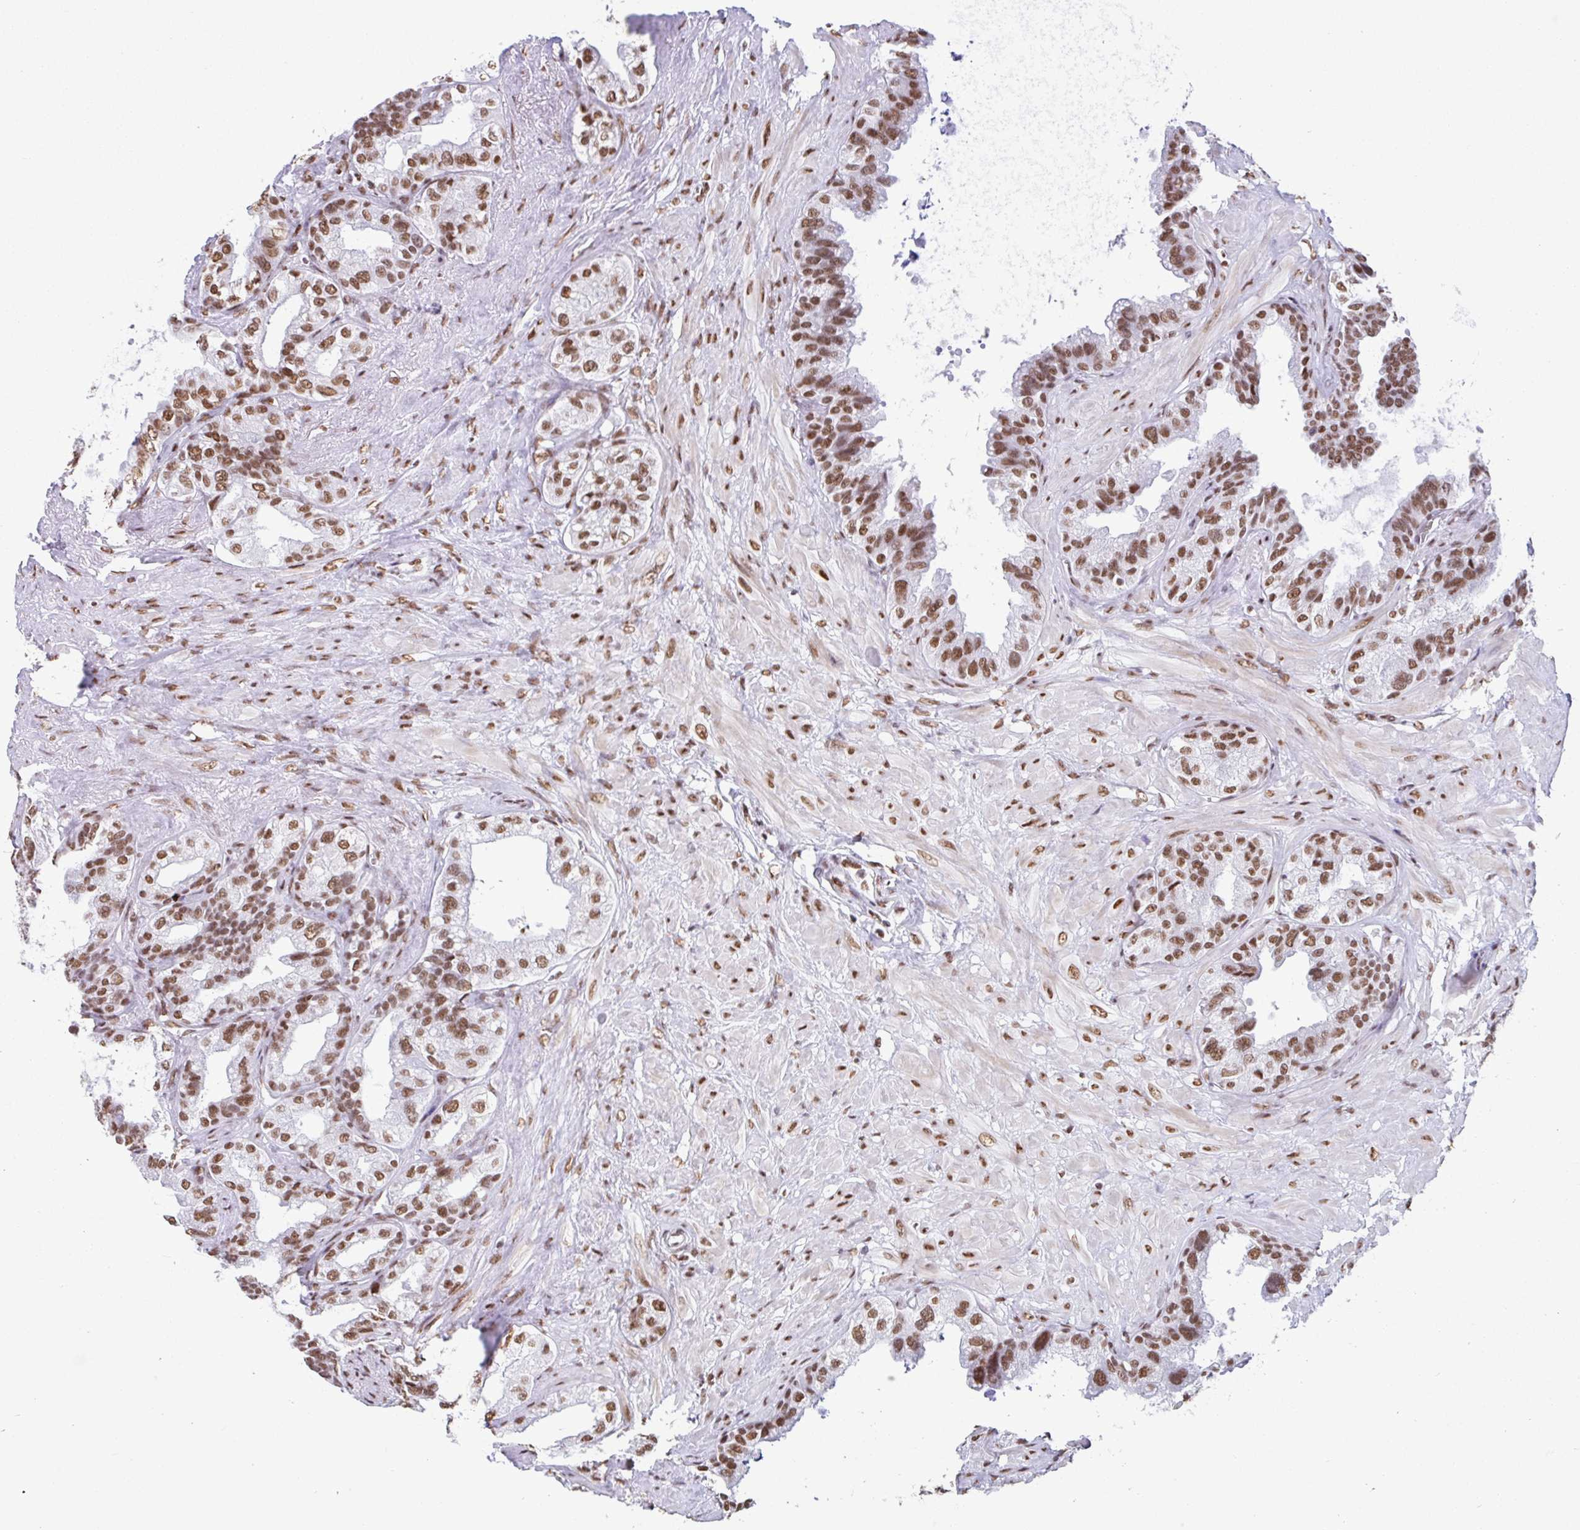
{"staining": {"intensity": "moderate", "quantity": ">75%", "location": "nuclear"}, "tissue": "seminal vesicle", "cell_type": "Glandular cells", "image_type": "normal", "snomed": [{"axis": "morphology", "description": "Normal tissue, NOS"}, {"axis": "topography", "description": "Seminal veicle"}, {"axis": "topography", "description": "Peripheral nerve tissue"}], "caption": "High-power microscopy captured an immunohistochemistry (IHC) histopathology image of unremarkable seminal vesicle, revealing moderate nuclear positivity in approximately >75% of glandular cells. Using DAB (3,3'-diaminobenzidine) (brown) and hematoxylin (blue) stains, captured at high magnification using brightfield microscopy.", "gene": "KHDRBS1", "patient": {"sex": "male", "age": 76}}